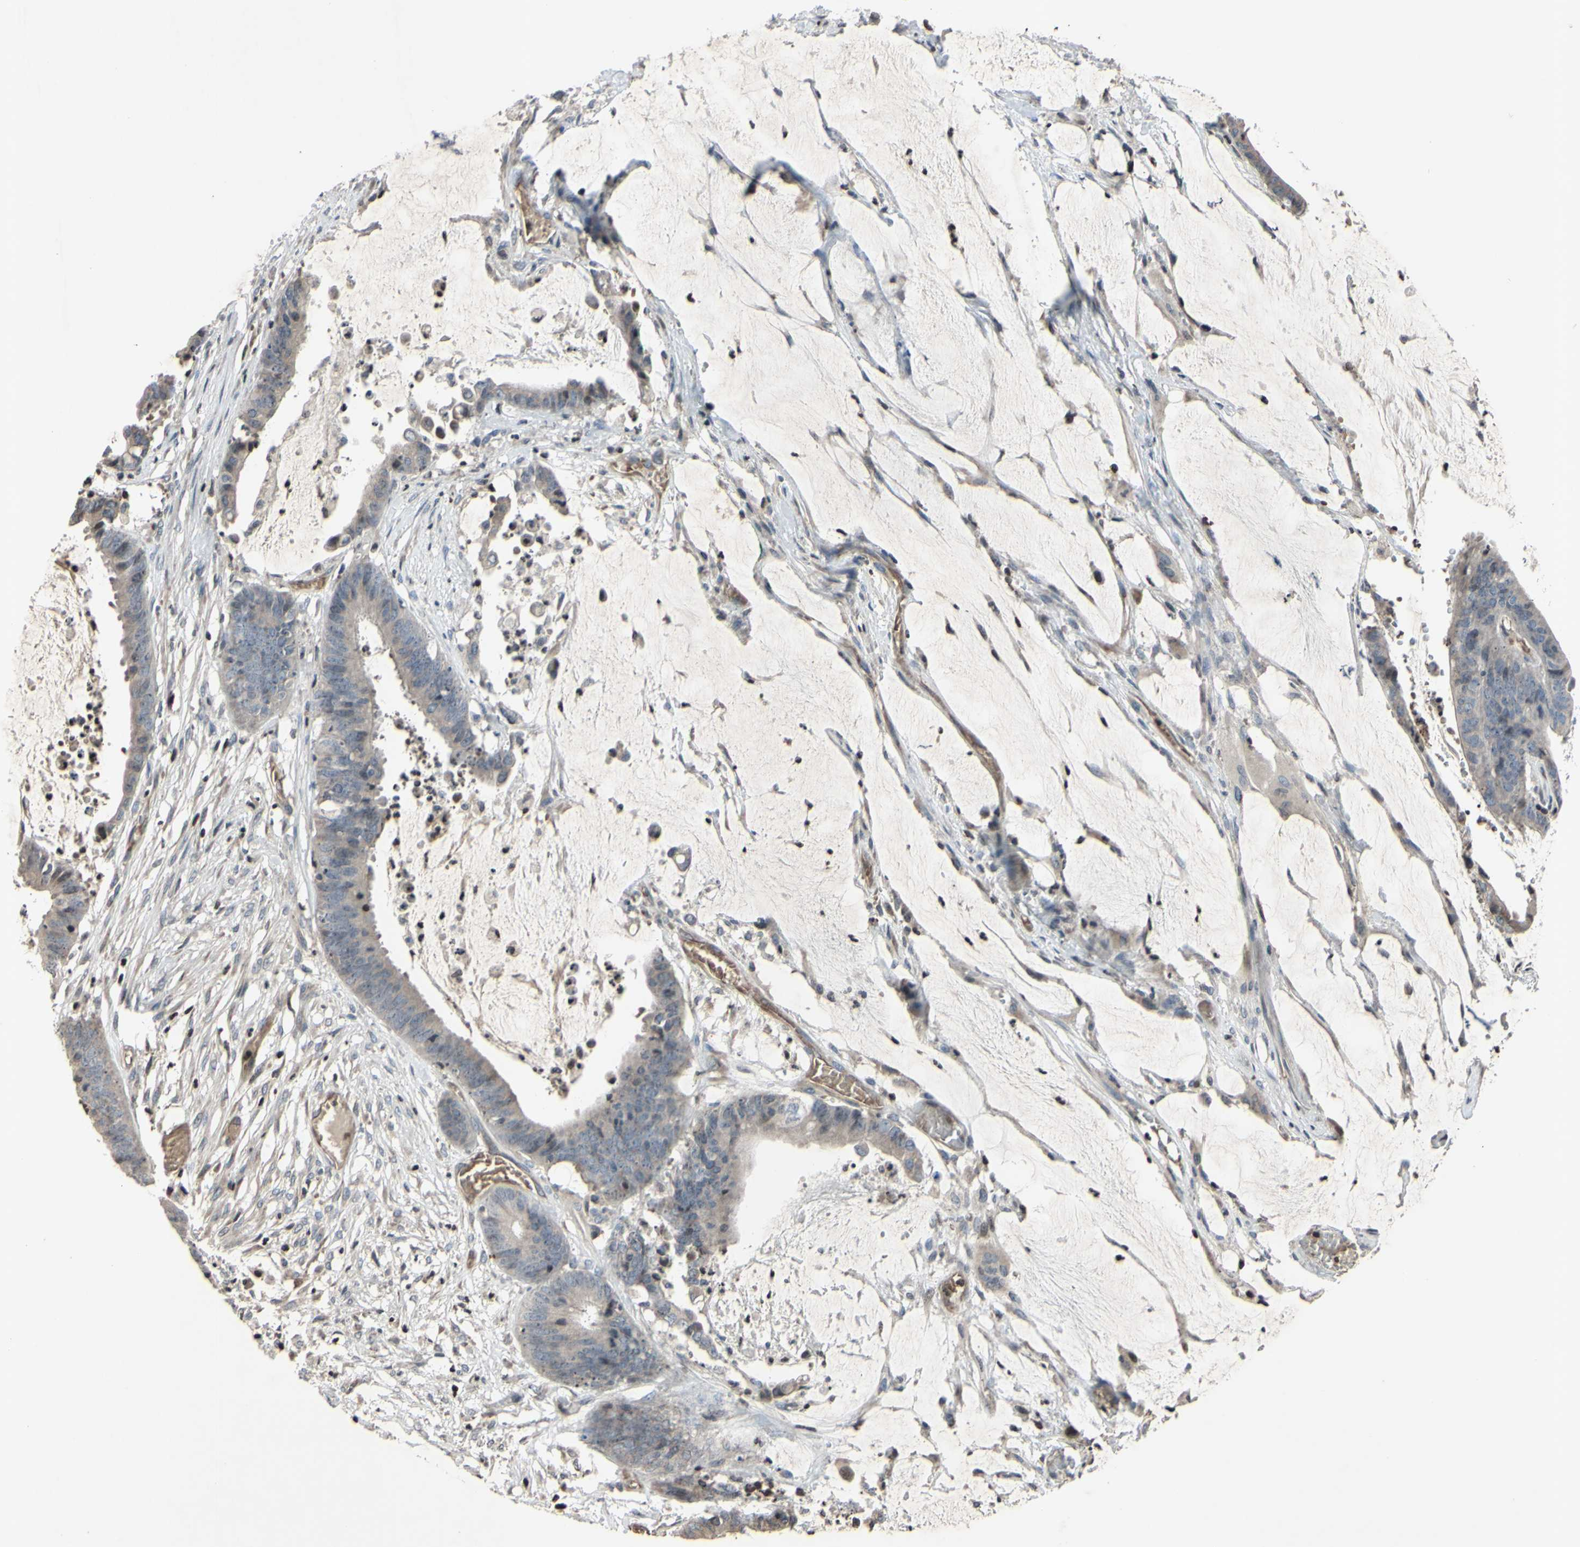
{"staining": {"intensity": "negative", "quantity": "none", "location": "none"}, "tissue": "colorectal cancer", "cell_type": "Tumor cells", "image_type": "cancer", "snomed": [{"axis": "morphology", "description": "Adenocarcinoma, NOS"}, {"axis": "topography", "description": "Rectum"}], "caption": "There is no significant positivity in tumor cells of colorectal cancer (adenocarcinoma). (DAB immunohistochemistry, high magnification).", "gene": "ARG1", "patient": {"sex": "female", "age": 66}}